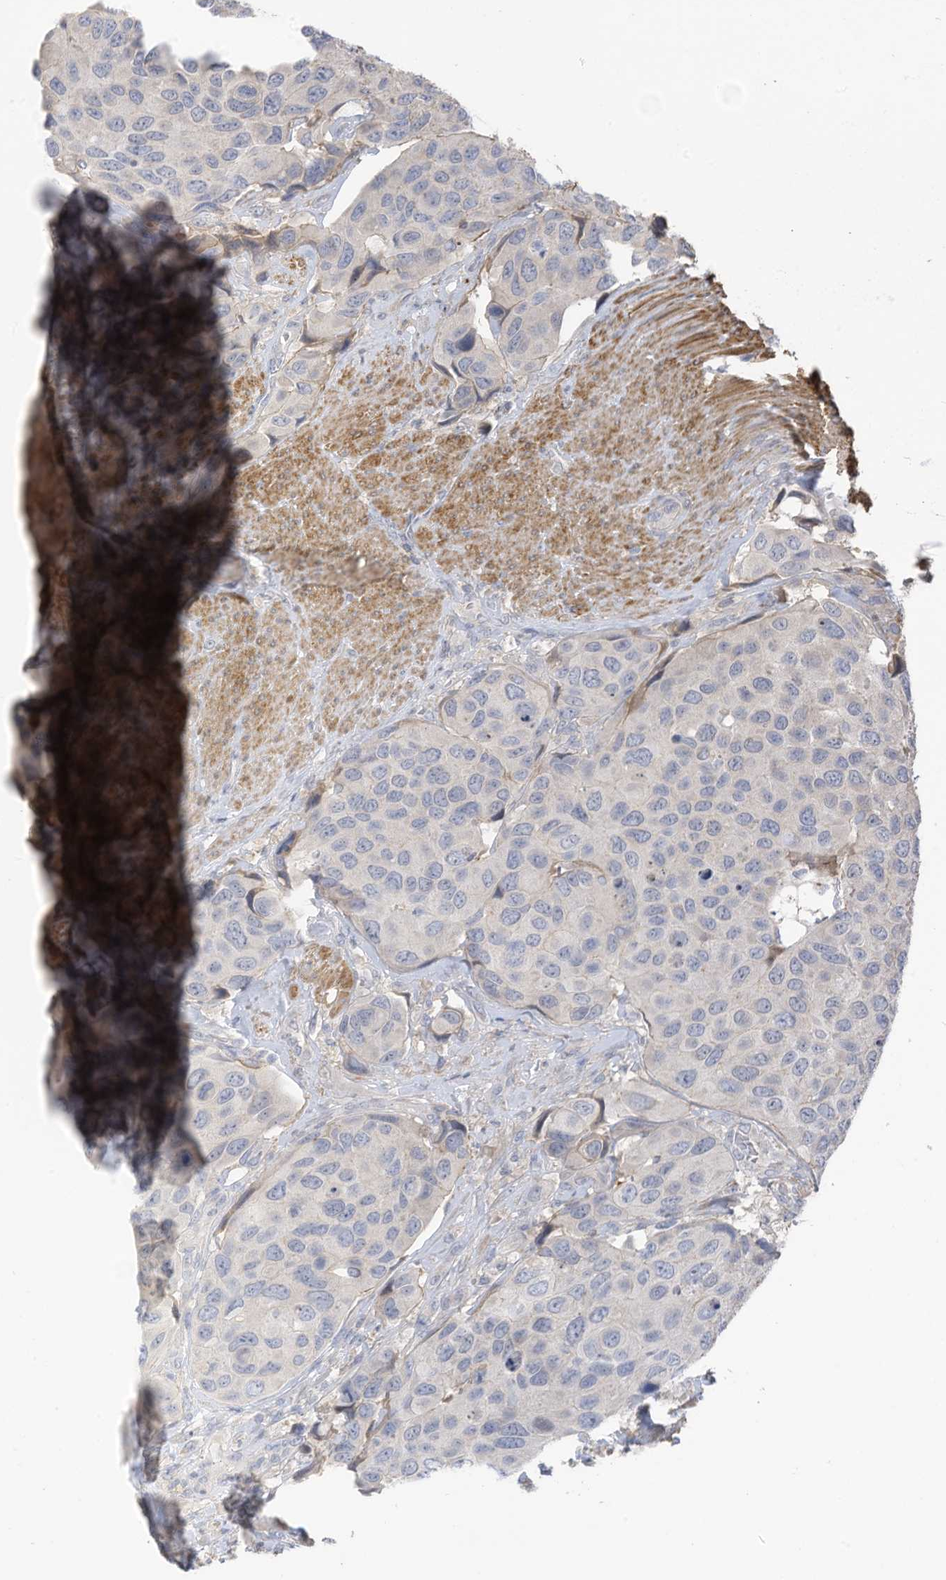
{"staining": {"intensity": "negative", "quantity": "none", "location": "none"}, "tissue": "urothelial cancer", "cell_type": "Tumor cells", "image_type": "cancer", "snomed": [{"axis": "morphology", "description": "Urothelial carcinoma, High grade"}, {"axis": "topography", "description": "Urinary bladder"}], "caption": "This histopathology image is of urothelial cancer stained with immunohistochemistry (IHC) to label a protein in brown with the nuclei are counter-stained blue. There is no staining in tumor cells. (DAB immunohistochemistry with hematoxylin counter stain).", "gene": "SLFN14", "patient": {"sex": "male", "age": 74}}